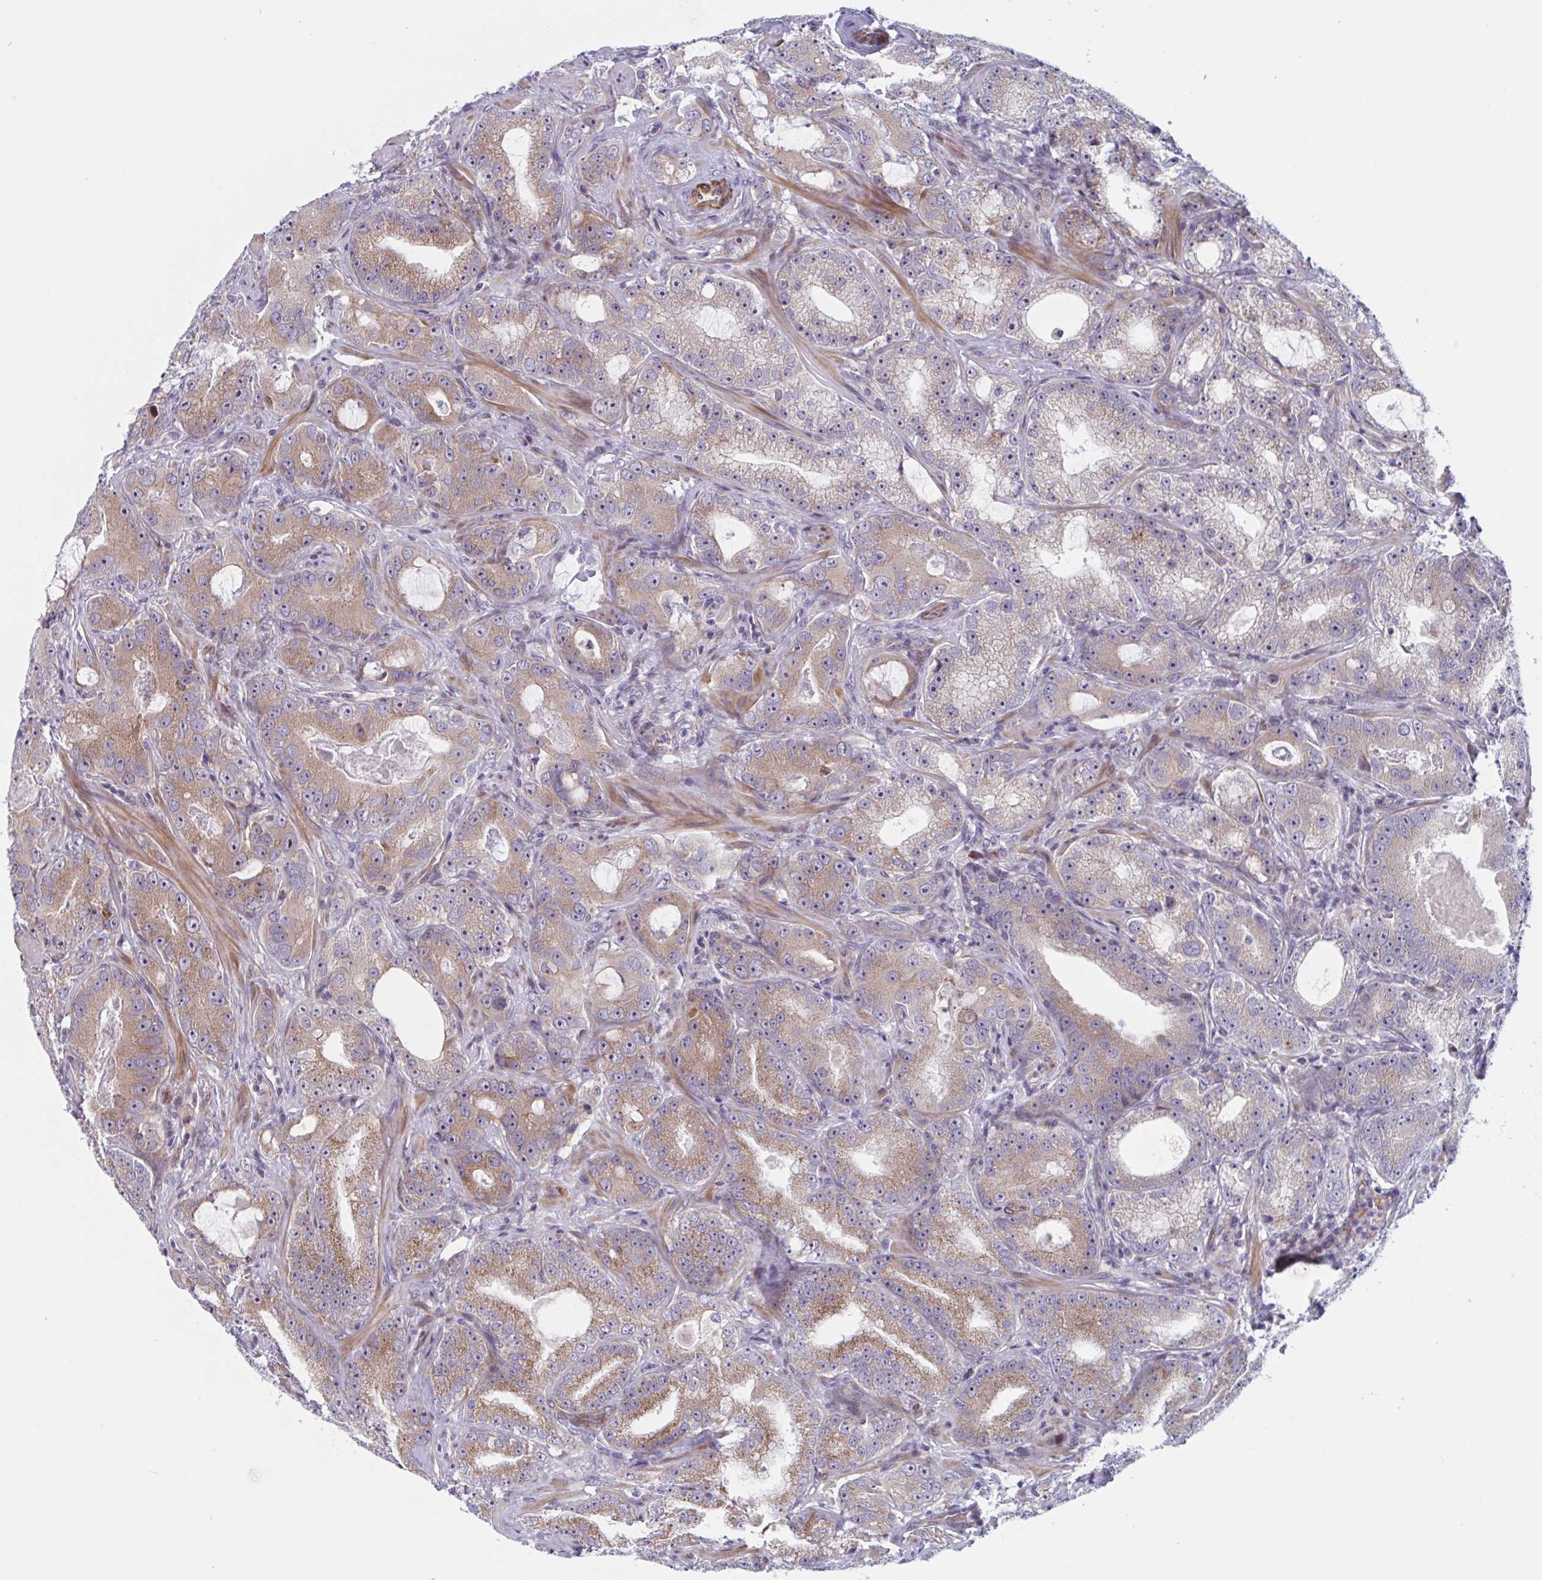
{"staining": {"intensity": "moderate", "quantity": ">75%", "location": "cytoplasmic/membranous,nuclear"}, "tissue": "prostate cancer", "cell_type": "Tumor cells", "image_type": "cancer", "snomed": [{"axis": "morphology", "description": "Adenocarcinoma, High grade"}, {"axis": "topography", "description": "Prostate"}], "caption": "A micrograph of human high-grade adenocarcinoma (prostate) stained for a protein reveals moderate cytoplasmic/membranous and nuclear brown staining in tumor cells.", "gene": "DUXA", "patient": {"sex": "male", "age": 65}}